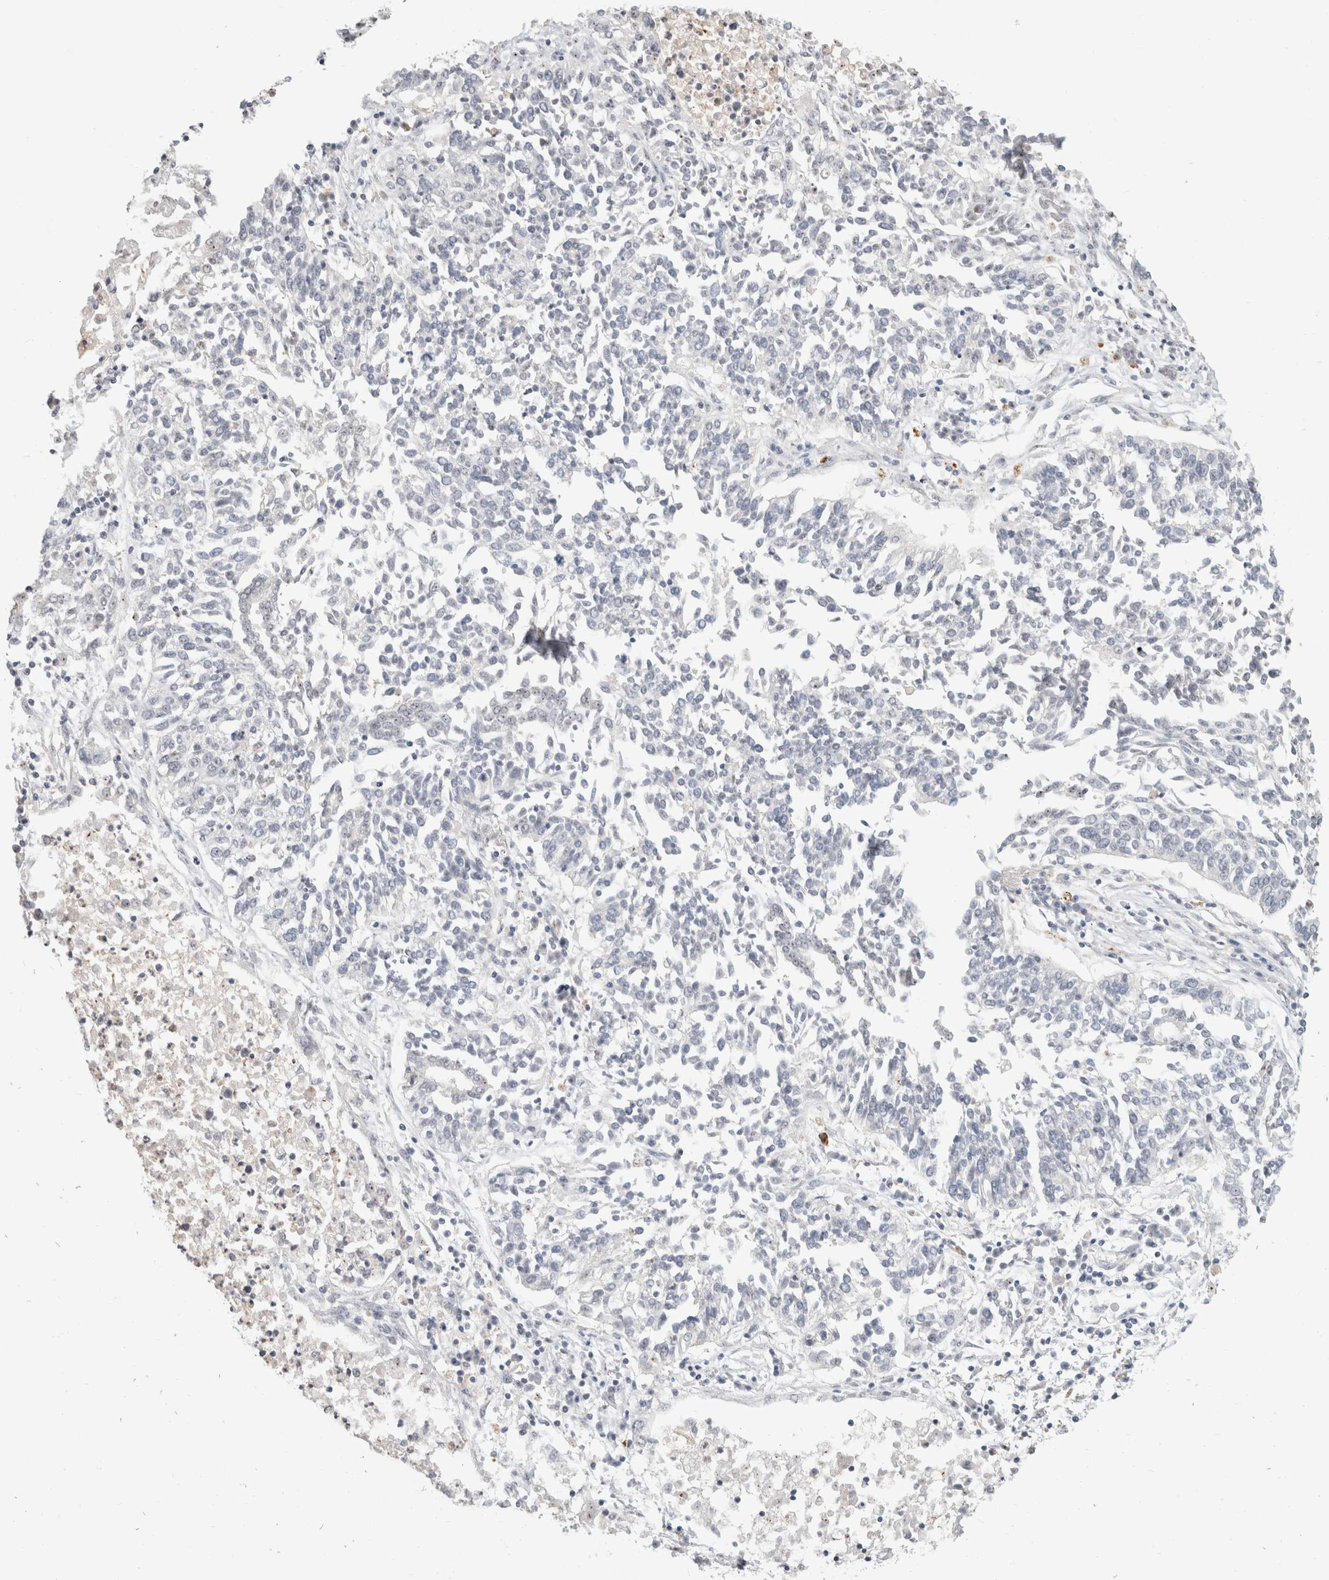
{"staining": {"intensity": "negative", "quantity": "none", "location": "none"}, "tissue": "lung cancer", "cell_type": "Tumor cells", "image_type": "cancer", "snomed": [{"axis": "morphology", "description": "Normal tissue, NOS"}, {"axis": "morphology", "description": "Squamous cell carcinoma, NOS"}, {"axis": "topography", "description": "Lymph node"}, {"axis": "topography", "description": "Cartilage tissue"}, {"axis": "topography", "description": "Bronchus"}, {"axis": "topography", "description": "Lung"}, {"axis": "topography", "description": "Peripheral nerve tissue"}], "caption": "This micrograph is of lung cancer stained with immunohistochemistry (IHC) to label a protein in brown with the nuclei are counter-stained blue. There is no staining in tumor cells.", "gene": "SENP6", "patient": {"sex": "female", "age": 49}}